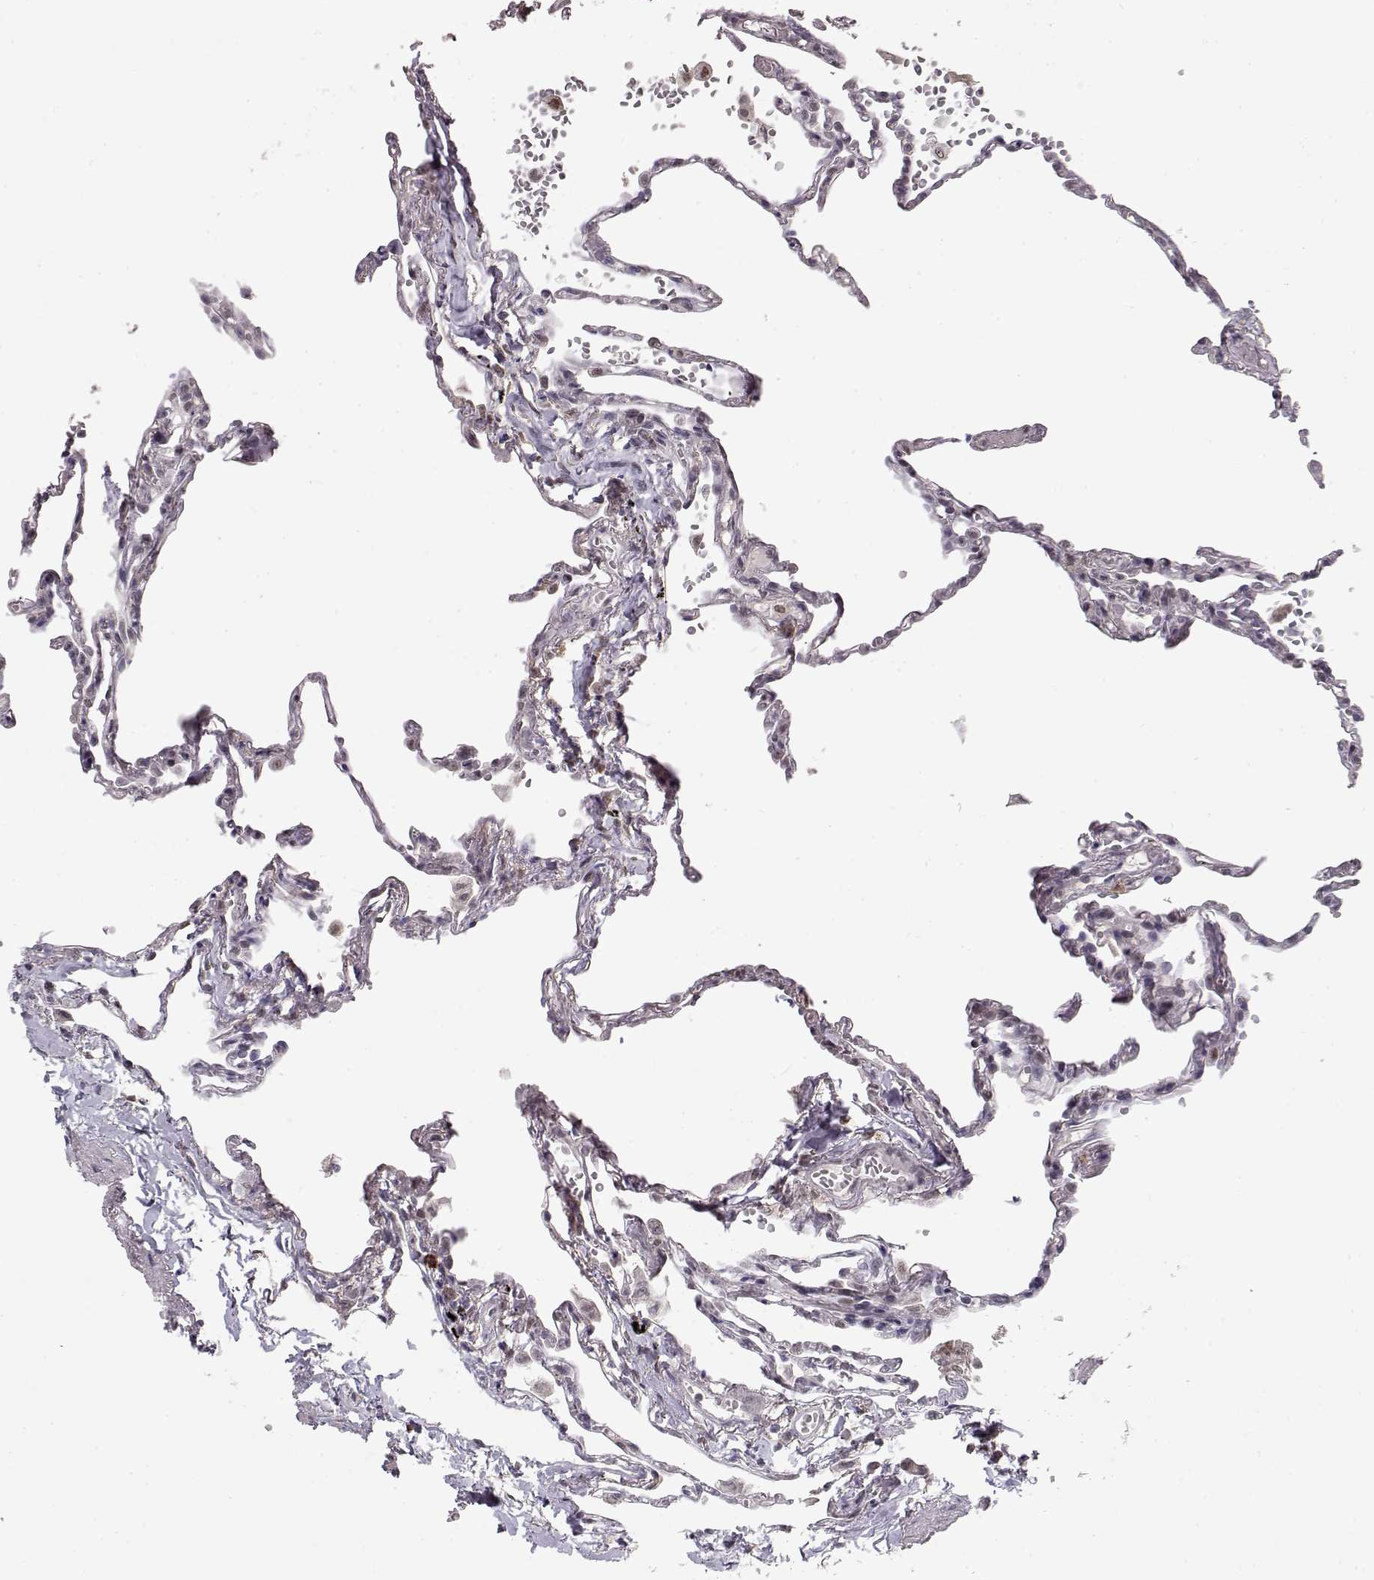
{"staining": {"intensity": "negative", "quantity": "none", "location": "none"}, "tissue": "lung", "cell_type": "Alveolar cells", "image_type": "normal", "snomed": [{"axis": "morphology", "description": "Normal tissue, NOS"}, {"axis": "topography", "description": "Lung"}], "caption": "Alveolar cells are negative for protein expression in normal human lung. The staining is performed using DAB (3,3'-diaminobenzidine) brown chromogen with nuclei counter-stained in using hematoxylin.", "gene": "CDK4", "patient": {"sex": "male", "age": 78}}